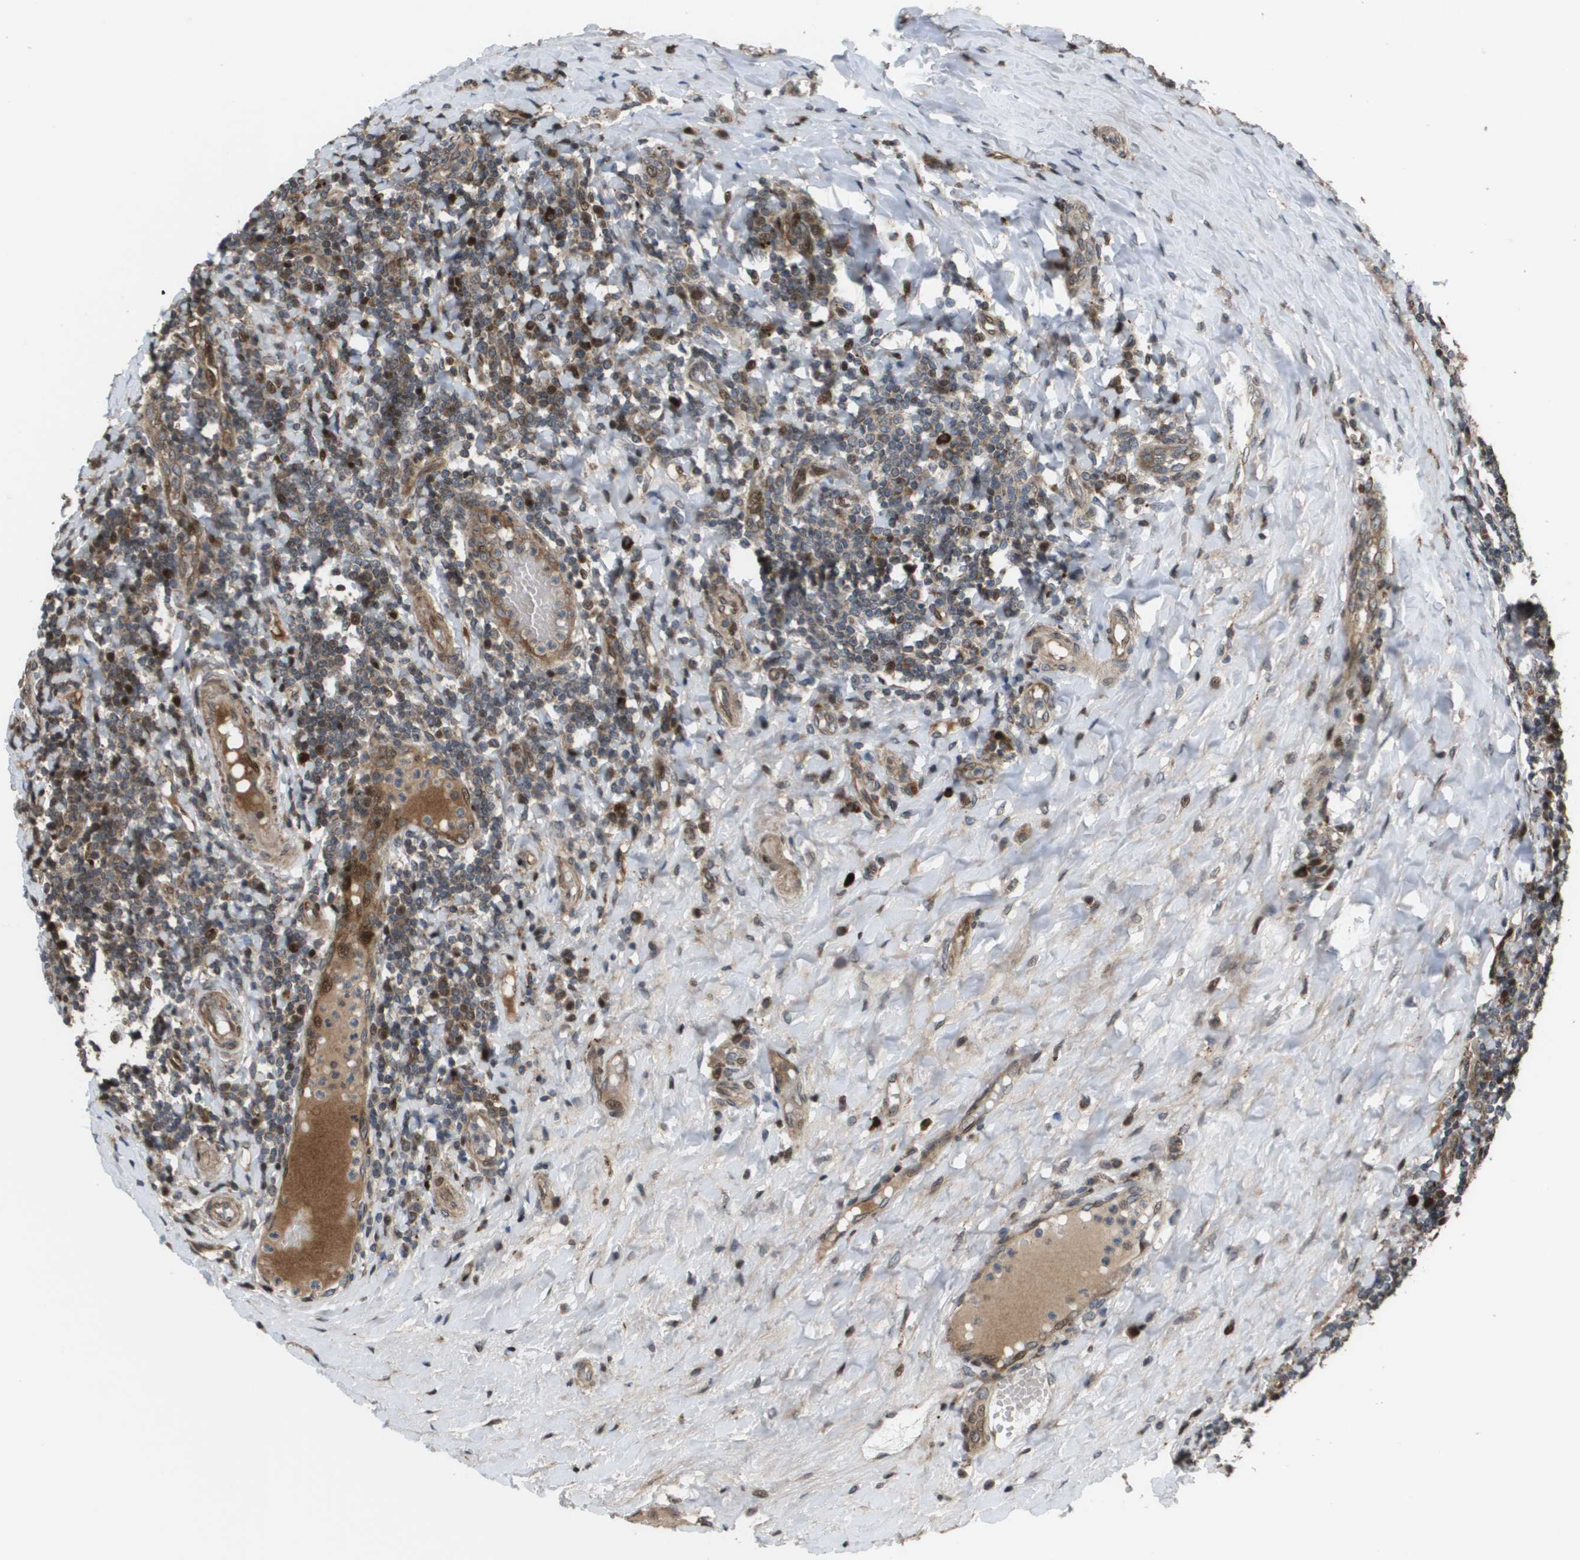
{"staining": {"intensity": "weak", "quantity": "25%-75%", "location": "cytoplasmic/membranous,nuclear"}, "tissue": "tonsil", "cell_type": "Germinal center cells", "image_type": "normal", "snomed": [{"axis": "morphology", "description": "Normal tissue, NOS"}, {"axis": "topography", "description": "Tonsil"}], "caption": "DAB (3,3'-diaminobenzidine) immunohistochemical staining of unremarkable tonsil exhibits weak cytoplasmic/membranous,nuclear protein staining in about 25%-75% of germinal center cells.", "gene": "AXIN2", "patient": {"sex": "female", "age": 19}}